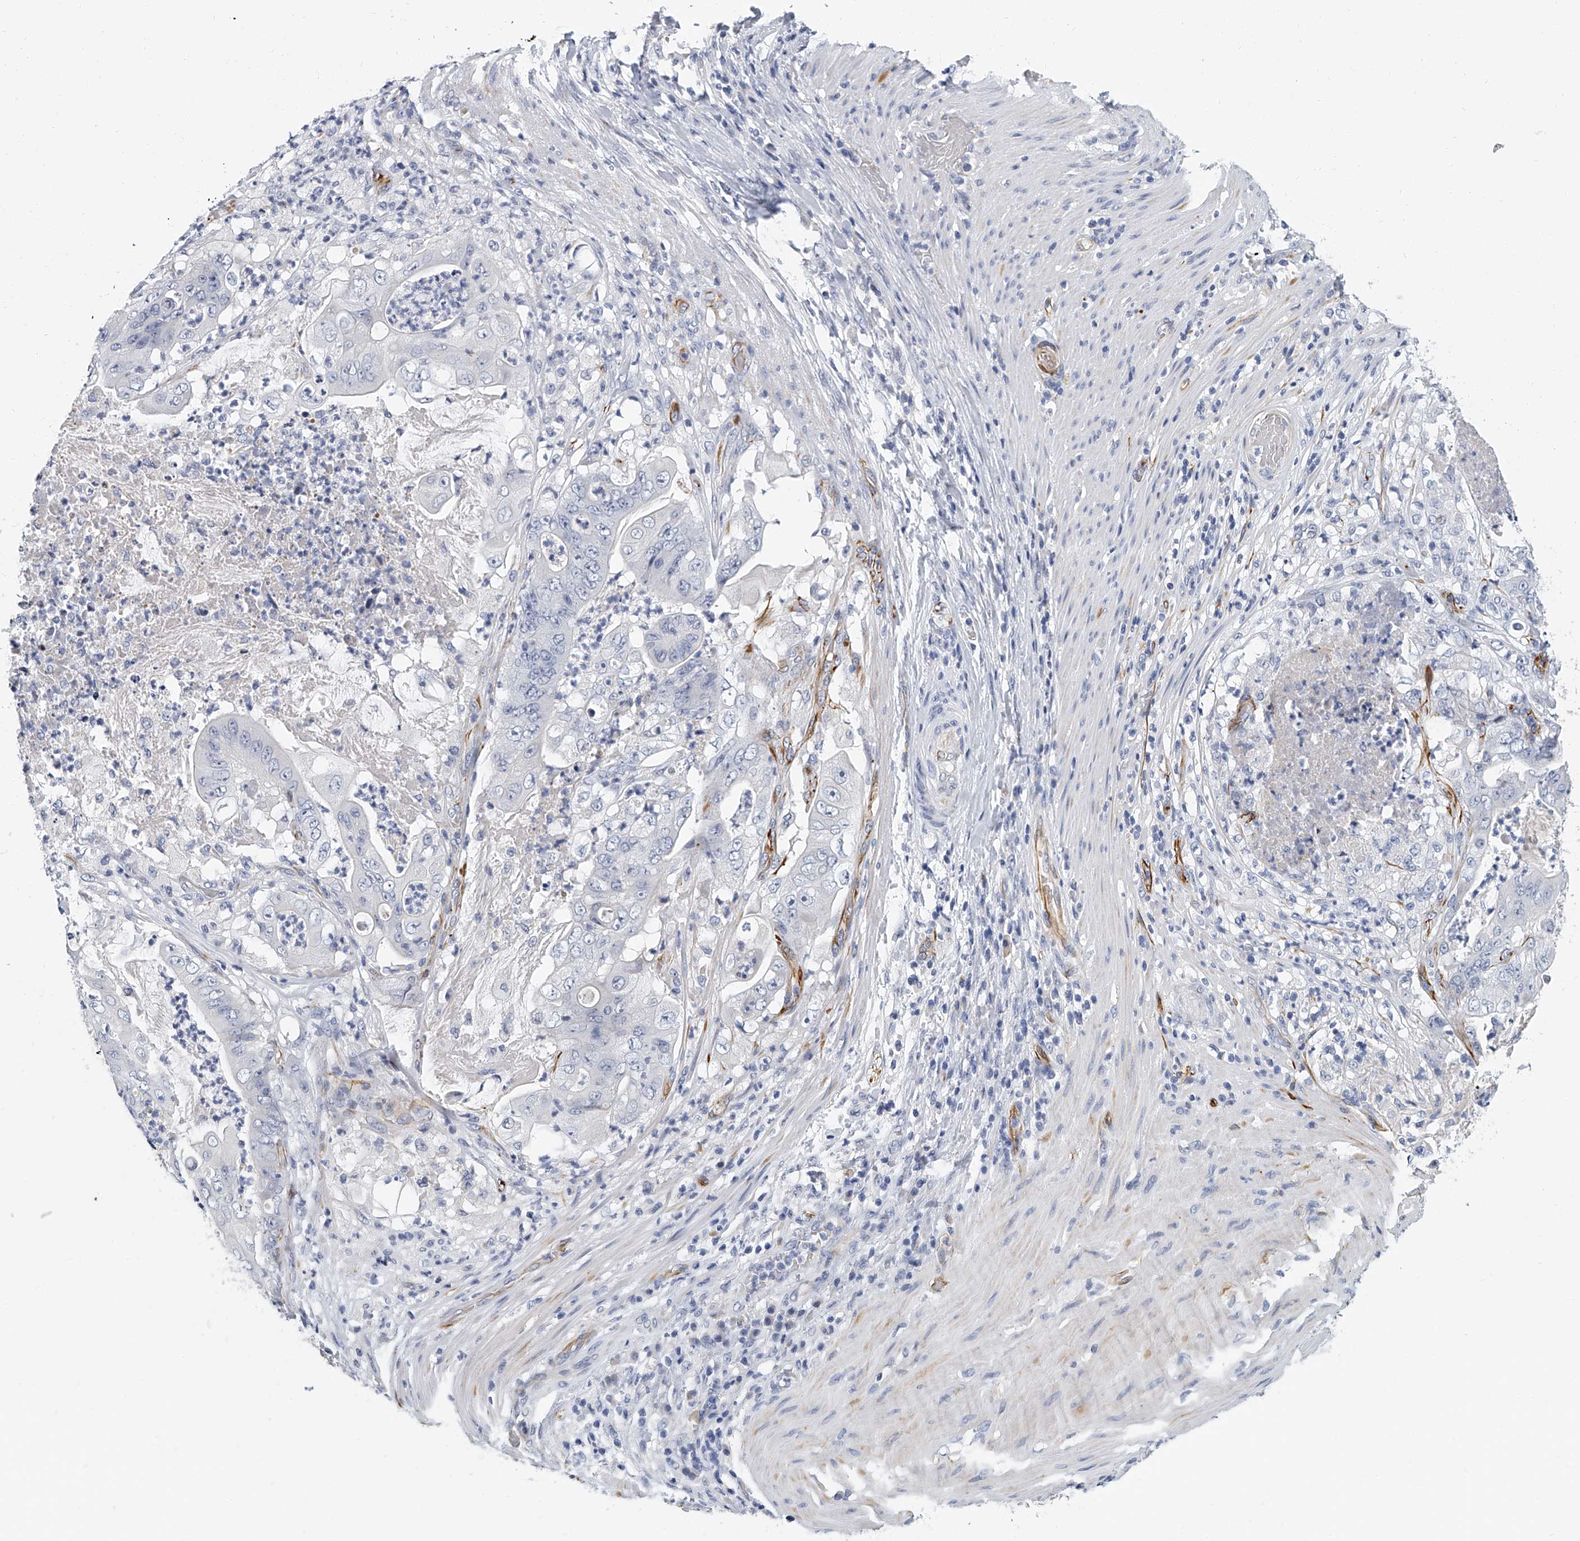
{"staining": {"intensity": "negative", "quantity": "none", "location": "none"}, "tissue": "stomach cancer", "cell_type": "Tumor cells", "image_type": "cancer", "snomed": [{"axis": "morphology", "description": "Adenocarcinoma, NOS"}, {"axis": "topography", "description": "Stomach"}], "caption": "Photomicrograph shows no significant protein positivity in tumor cells of adenocarcinoma (stomach). Nuclei are stained in blue.", "gene": "KIRREL1", "patient": {"sex": "female", "age": 73}}